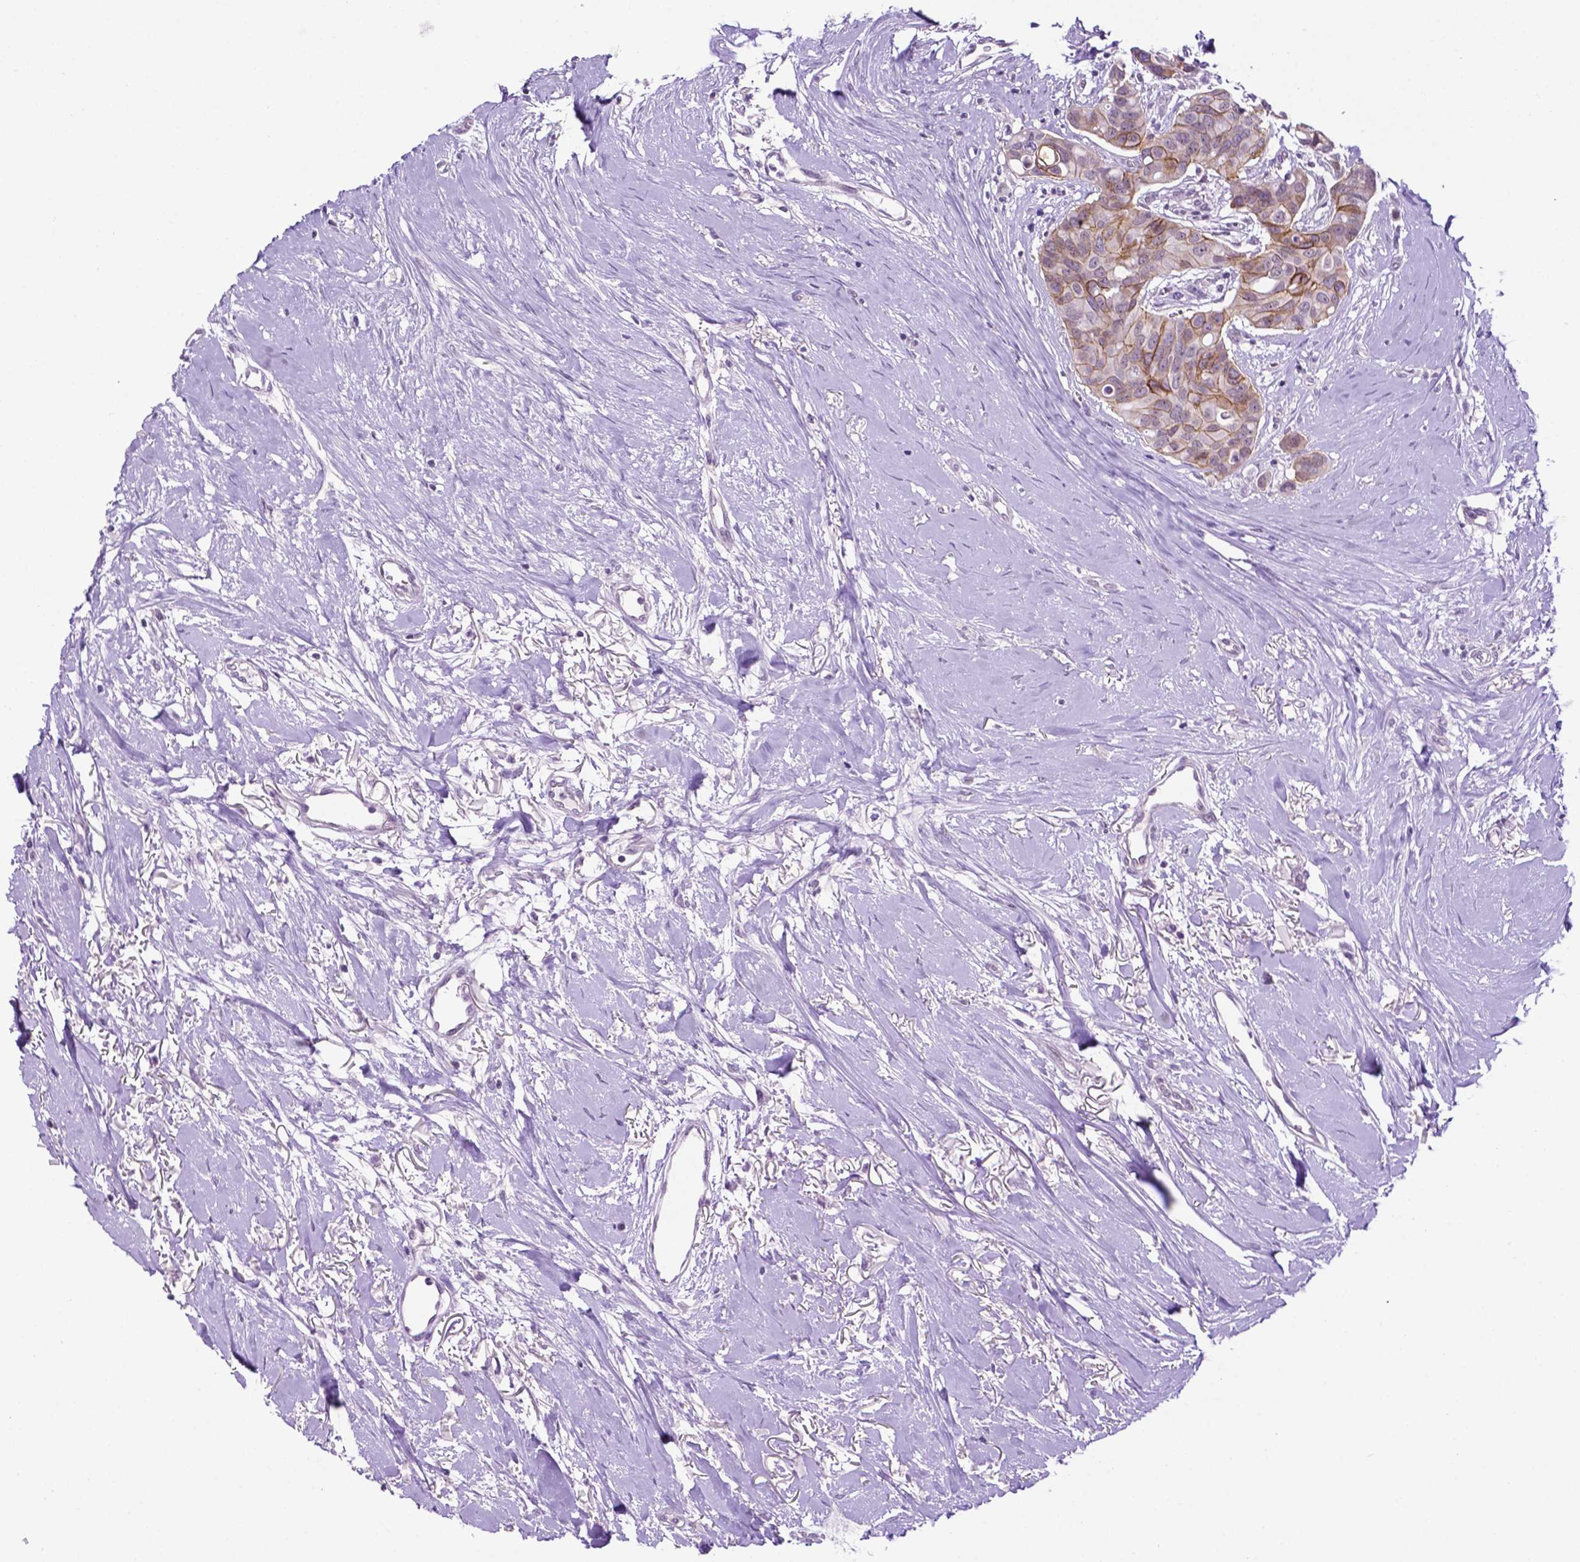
{"staining": {"intensity": "weak", "quantity": "<25%", "location": "cytoplasmic/membranous"}, "tissue": "breast cancer", "cell_type": "Tumor cells", "image_type": "cancer", "snomed": [{"axis": "morphology", "description": "Duct carcinoma"}, {"axis": "topography", "description": "Breast"}], "caption": "The histopathology image reveals no significant staining in tumor cells of breast cancer.", "gene": "TACSTD2", "patient": {"sex": "female", "age": 54}}